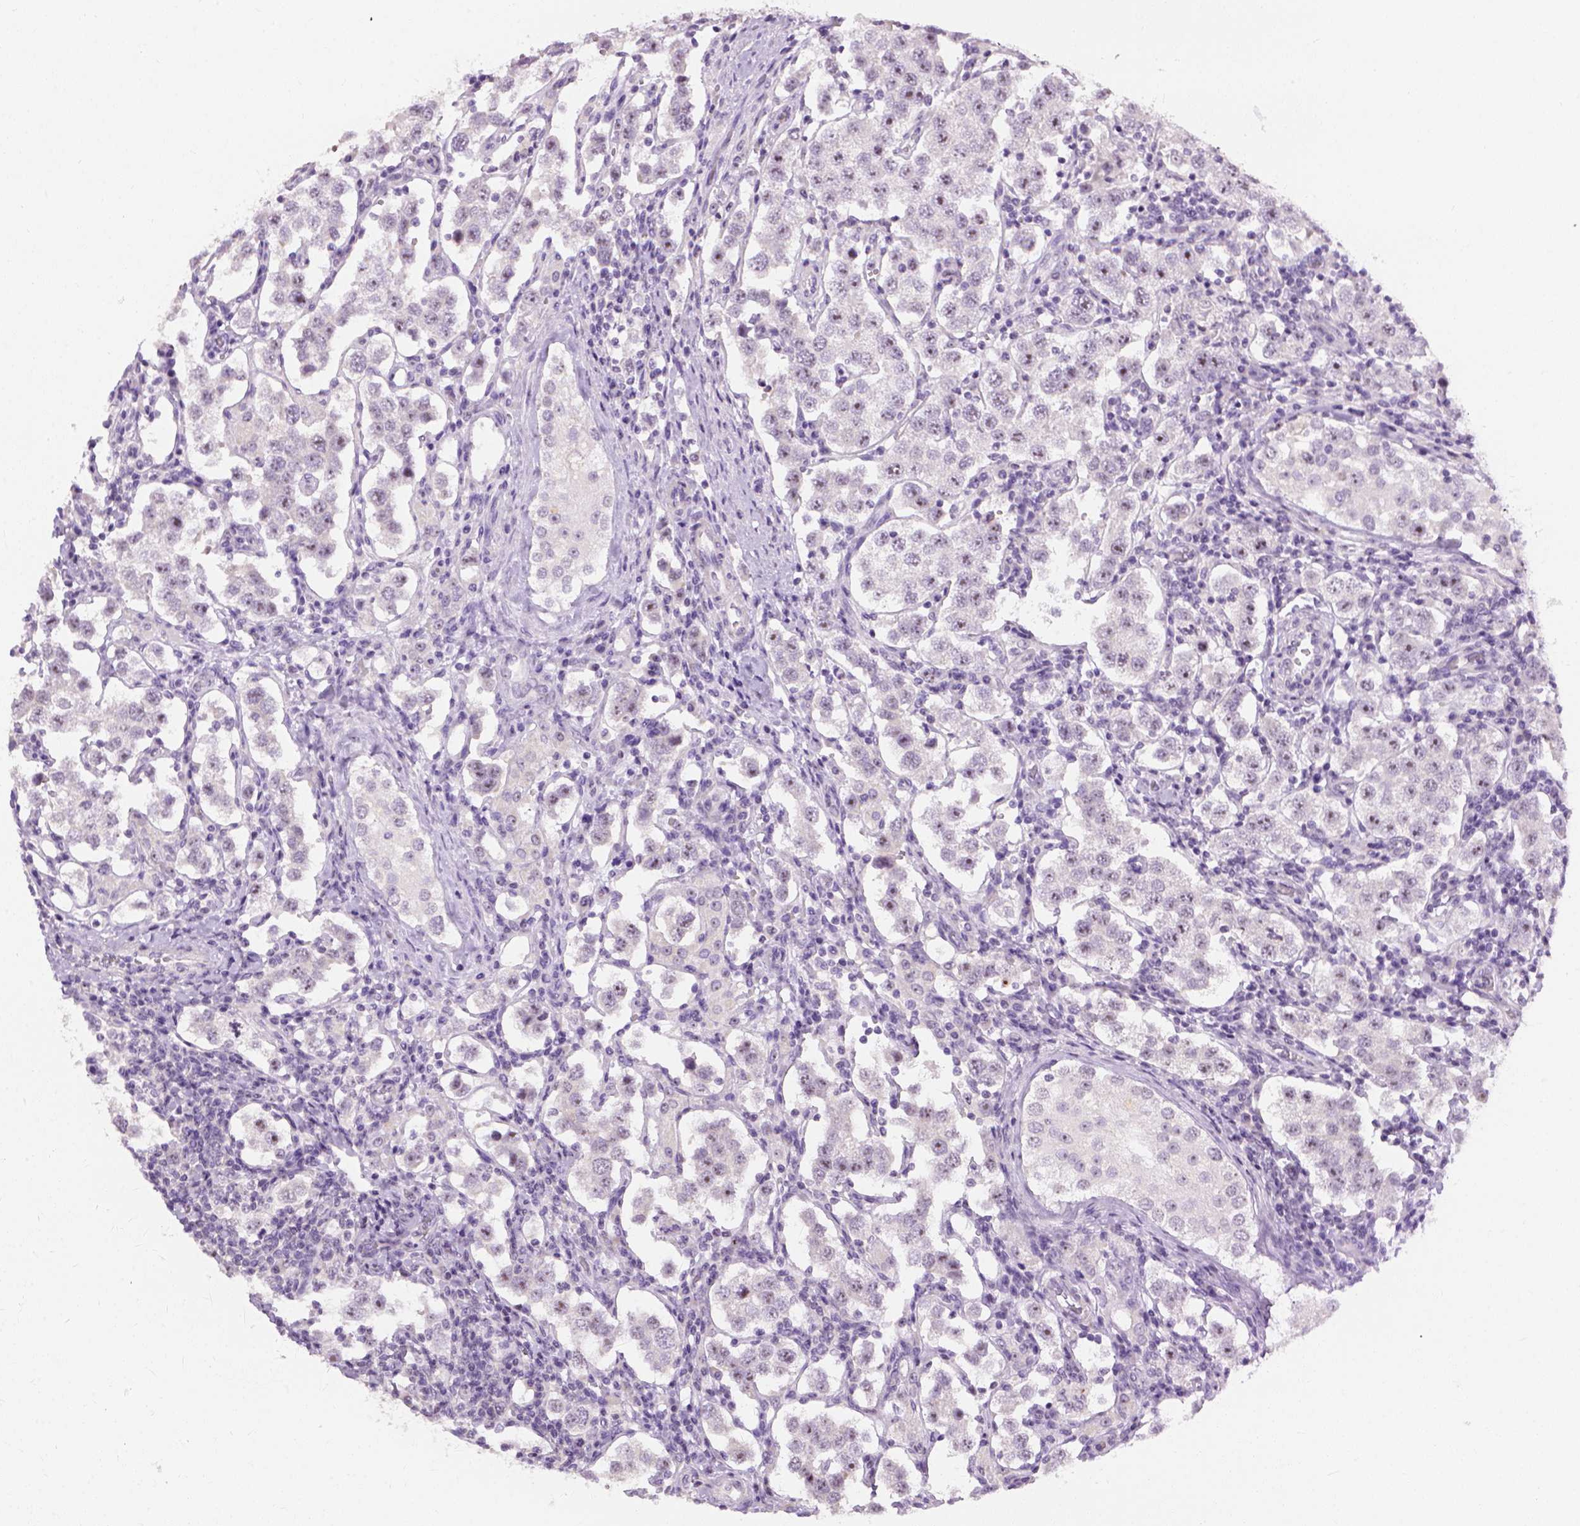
{"staining": {"intensity": "weak", "quantity": "25%-75%", "location": "nuclear"}, "tissue": "testis cancer", "cell_type": "Tumor cells", "image_type": "cancer", "snomed": [{"axis": "morphology", "description": "Seminoma, NOS"}, {"axis": "topography", "description": "Testis"}], "caption": "Immunohistochemistry staining of seminoma (testis), which exhibits low levels of weak nuclear expression in about 25%-75% of tumor cells indicating weak nuclear protein staining. The staining was performed using DAB (brown) for protein detection and nuclei were counterstained in hematoxylin (blue).", "gene": "UTP4", "patient": {"sex": "male", "age": 37}}